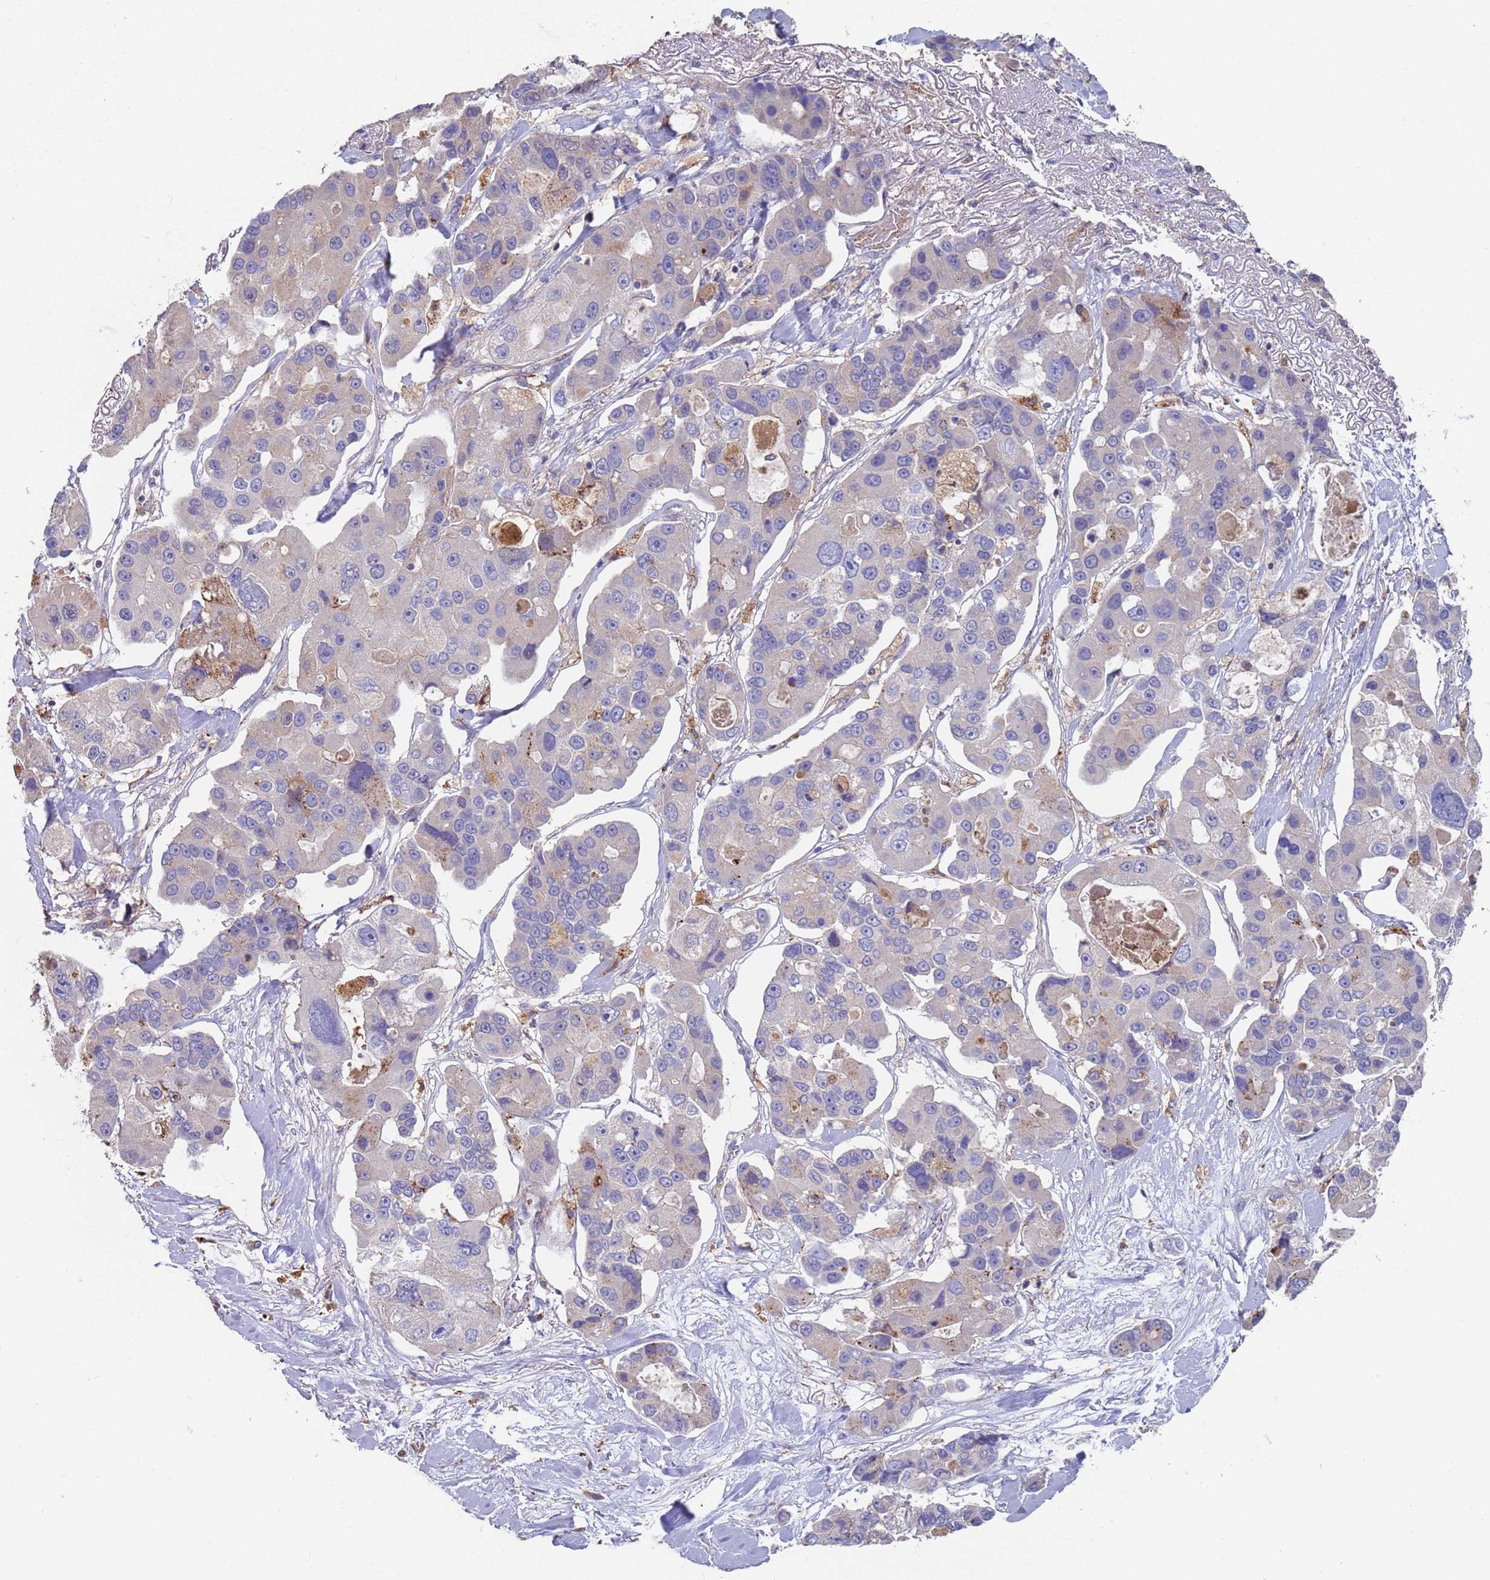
{"staining": {"intensity": "negative", "quantity": "none", "location": "none"}, "tissue": "lung cancer", "cell_type": "Tumor cells", "image_type": "cancer", "snomed": [{"axis": "morphology", "description": "Adenocarcinoma, NOS"}, {"axis": "topography", "description": "Lung"}], "caption": "Lung adenocarcinoma was stained to show a protein in brown. There is no significant staining in tumor cells.", "gene": "MALRD1", "patient": {"sex": "female", "age": 54}}